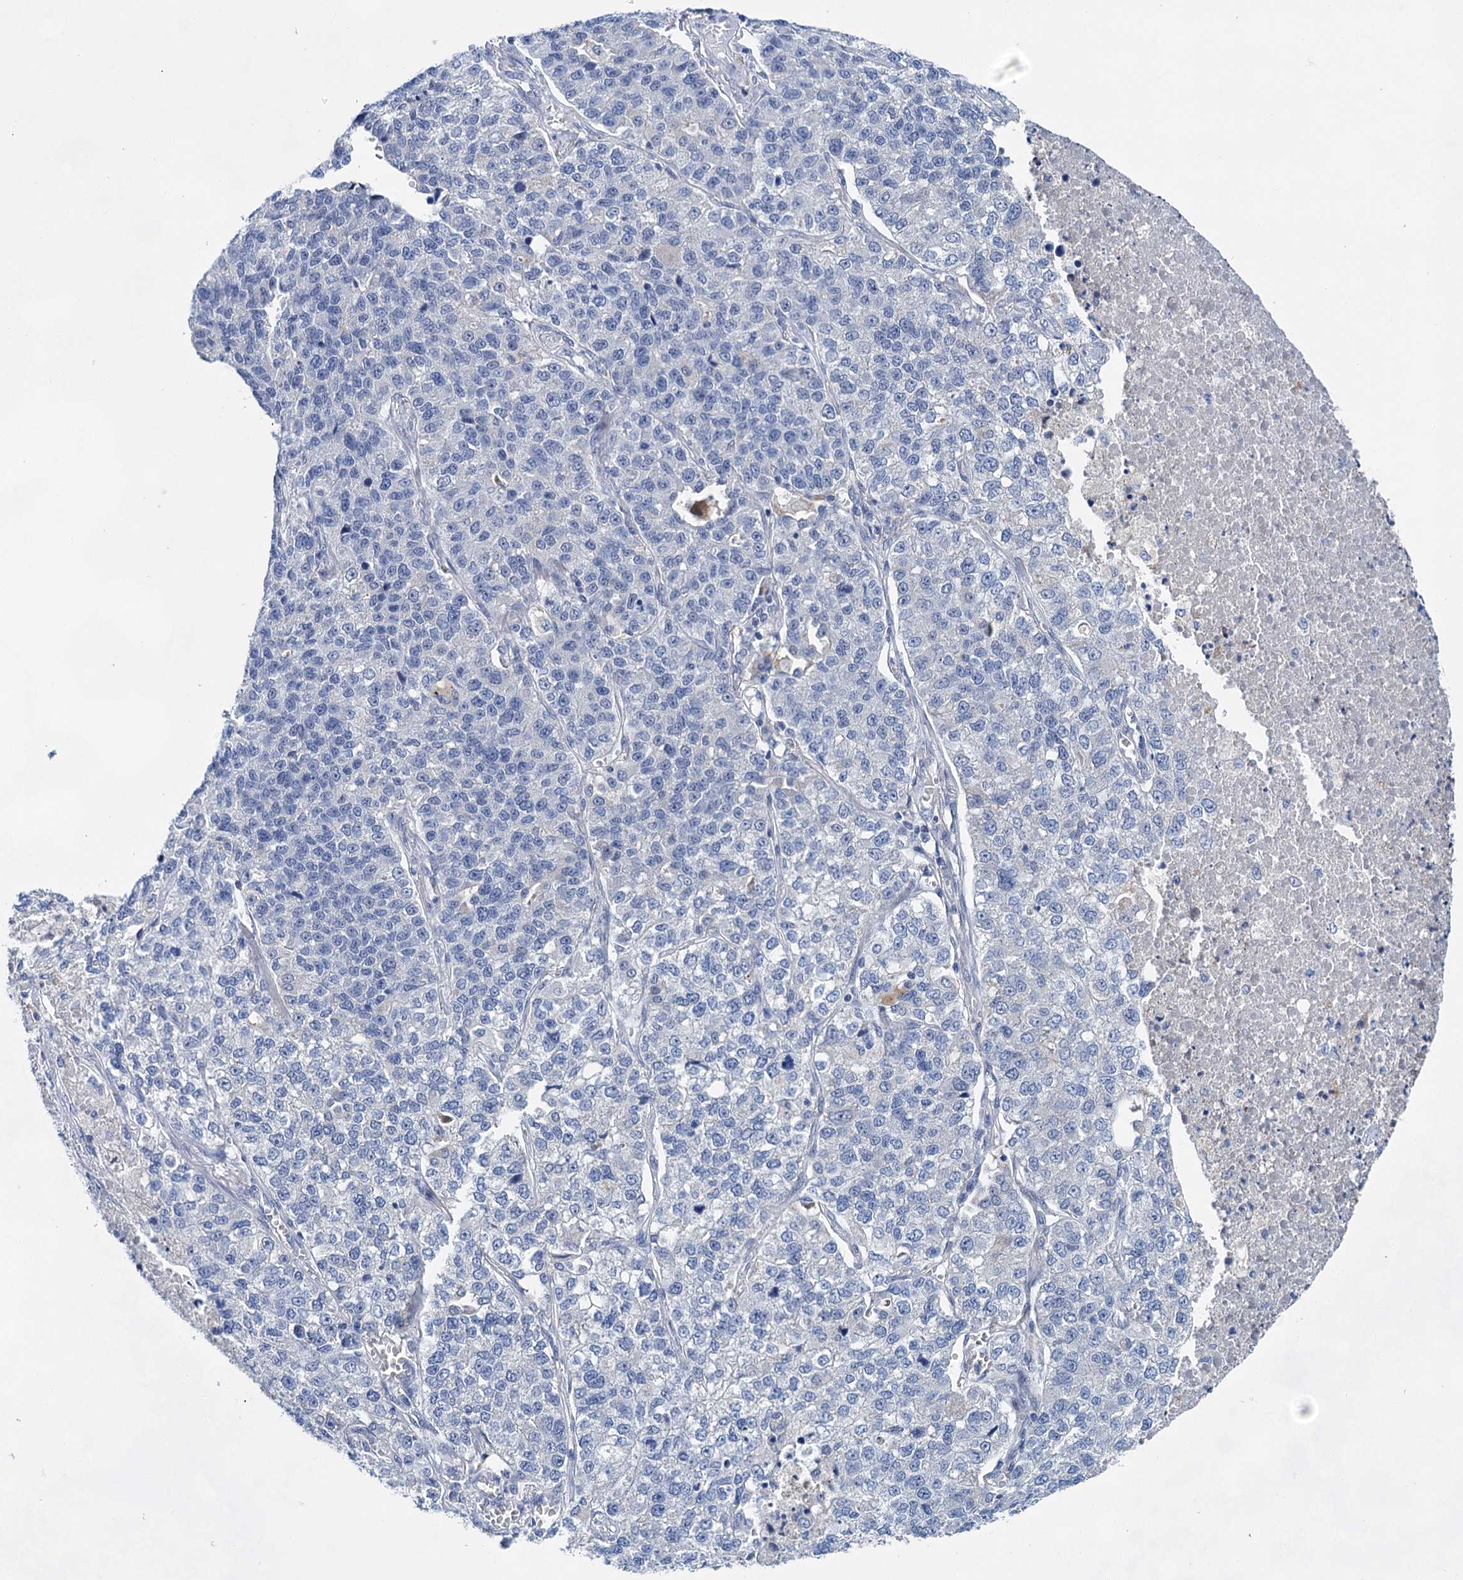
{"staining": {"intensity": "negative", "quantity": "none", "location": "none"}, "tissue": "lung cancer", "cell_type": "Tumor cells", "image_type": "cancer", "snomed": [{"axis": "morphology", "description": "Adenocarcinoma, NOS"}, {"axis": "topography", "description": "Lung"}], "caption": "Protein analysis of lung cancer (adenocarcinoma) reveals no significant staining in tumor cells.", "gene": "MORN3", "patient": {"sex": "male", "age": 49}}